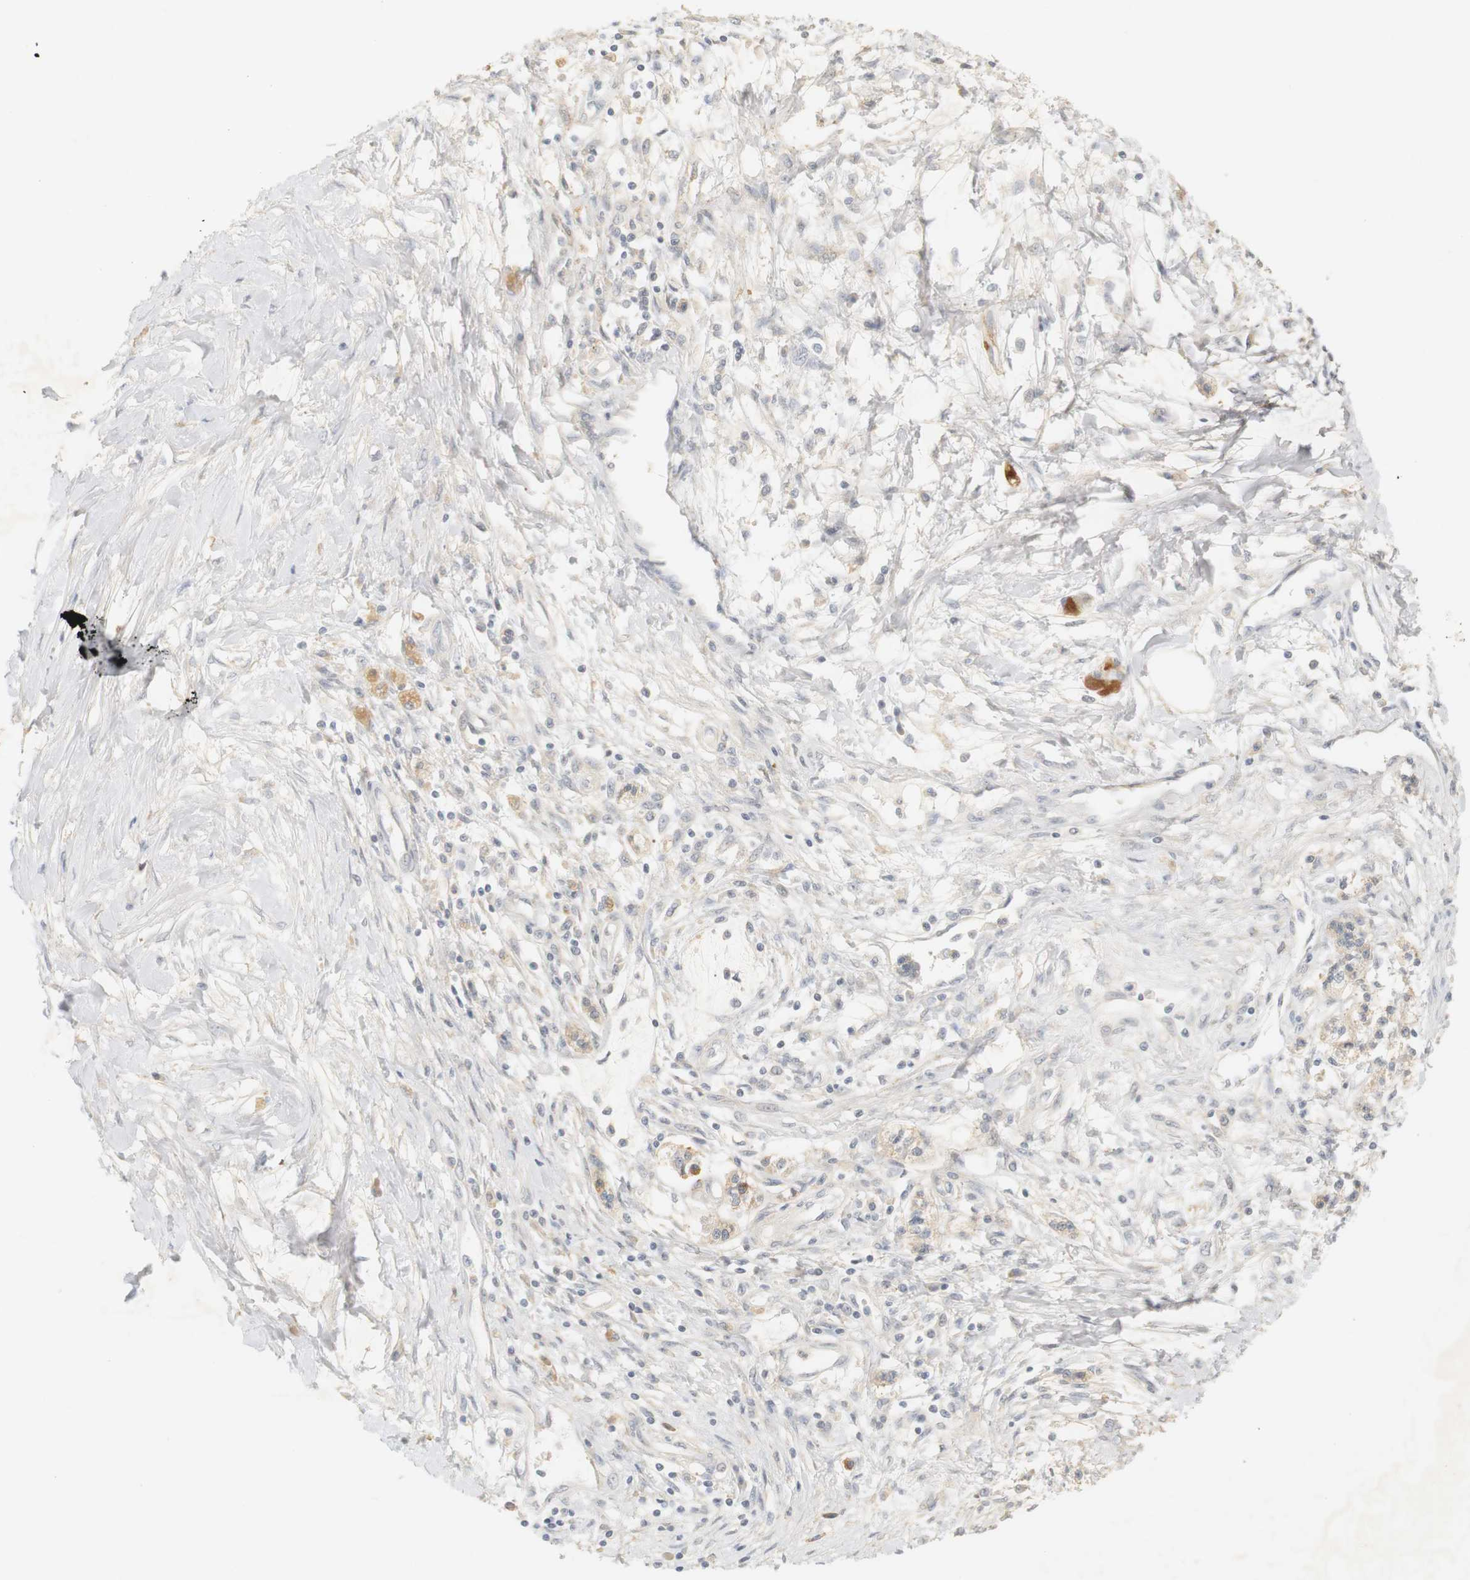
{"staining": {"intensity": "negative", "quantity": "none", "location": "none"}, "tissue": "pancreatic cancer", "cell_type": "Tumor cells", "image_type": "cancer", "snomed": [{"axis": "morphology", "description": "Adenocarcinoma, NOS"}, {"axis": "topography", "description": "Pancreas"}], "caption": "The immunohistochemistry image has no significant positivity in tumor cells of pancreatic cancer (adenocarcinoma) tissue.", "gene": "RTN3", "patient": {"sex": "male", "age": 56}}